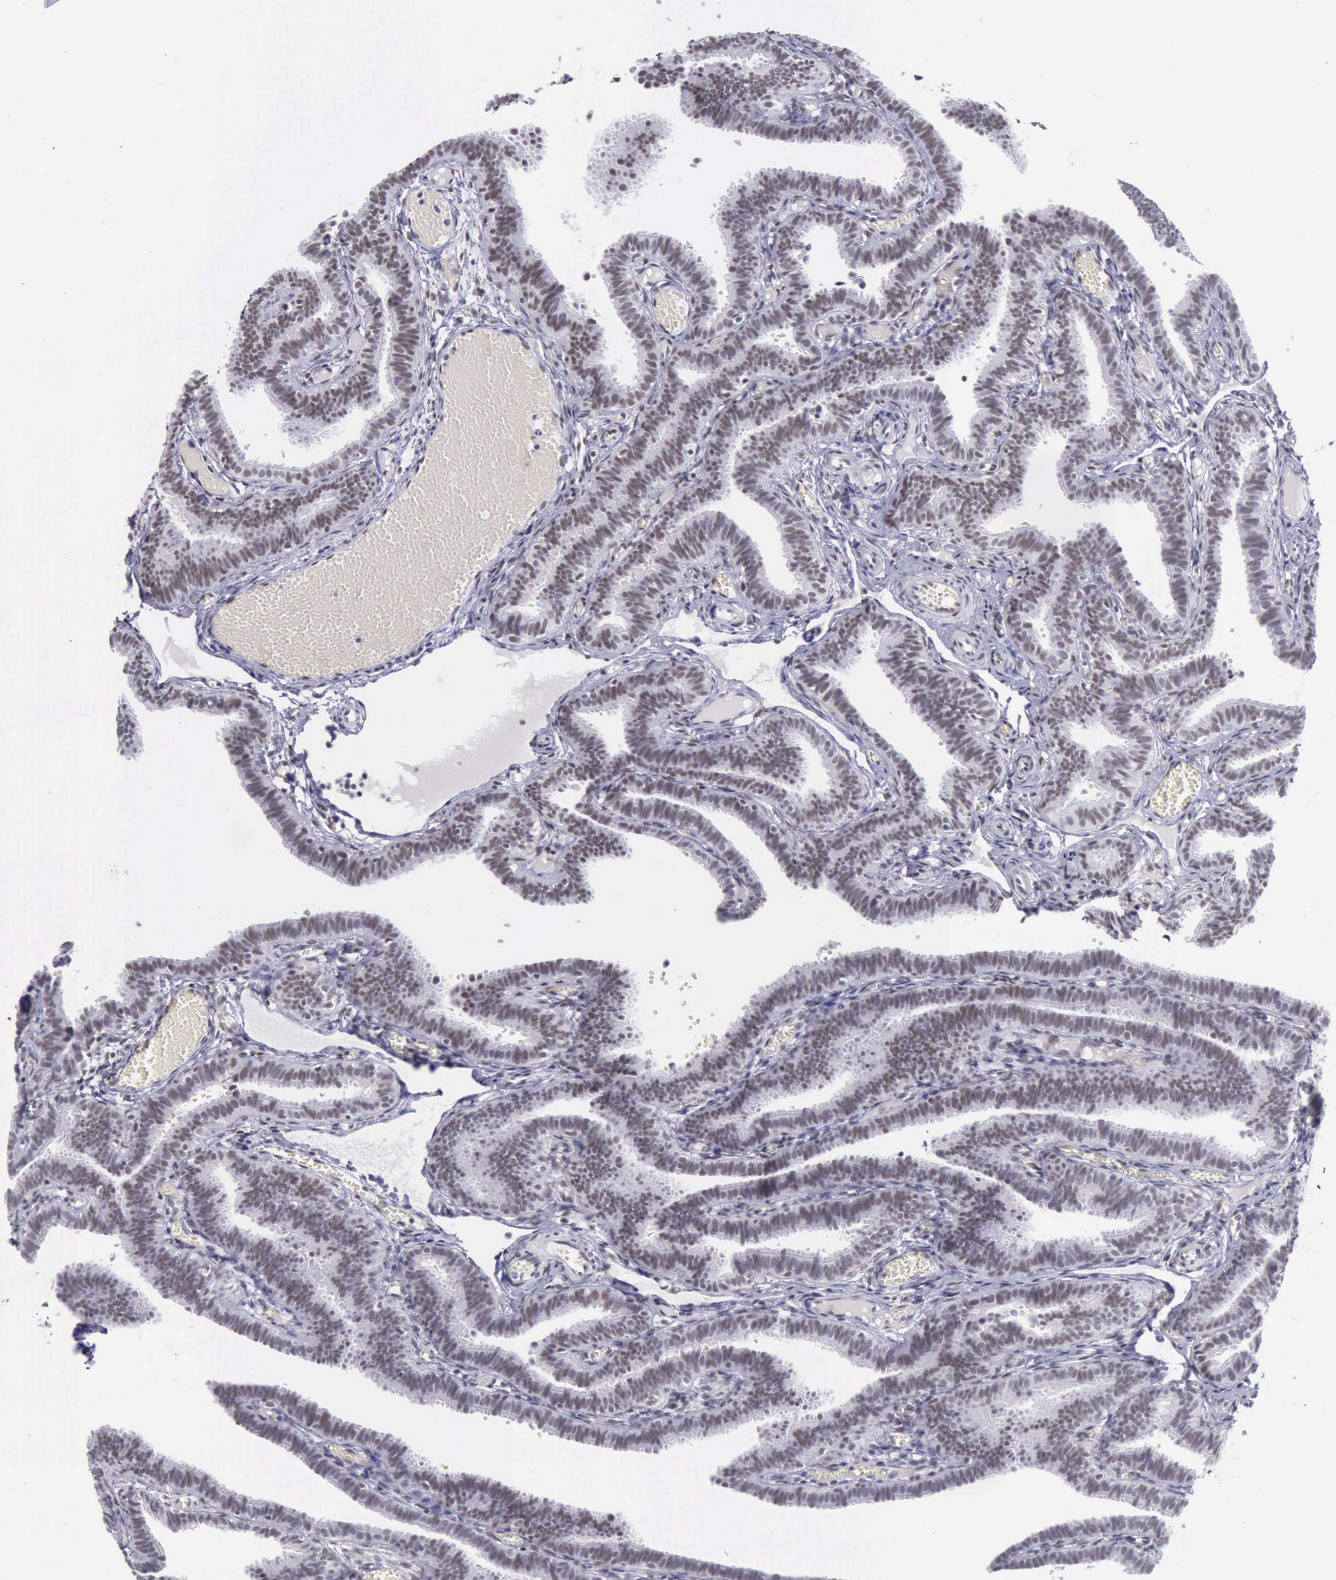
{"staining": {"intensity": "moderate", "quantity": ">75%", "location": "nuclear"}, "tissue": "fallopian tube", "cell_type": "Glandular cells", "image_type": "normal", "snomed": [{"axis": "morphology", "description": "Normal tissue, NOS"}, {"axis": "topography", "description": "Fallopian tube"}], "caption": "Immunohistochemistry (IHC) (DAB (3,3'-diaminobenzidine)) staining of normal fallopian tube demonstrates moderate nuclear protein expression in about >75% of glandular cells.", "gene": "EP300", "patient": {"sex": "female", "age": 29}}